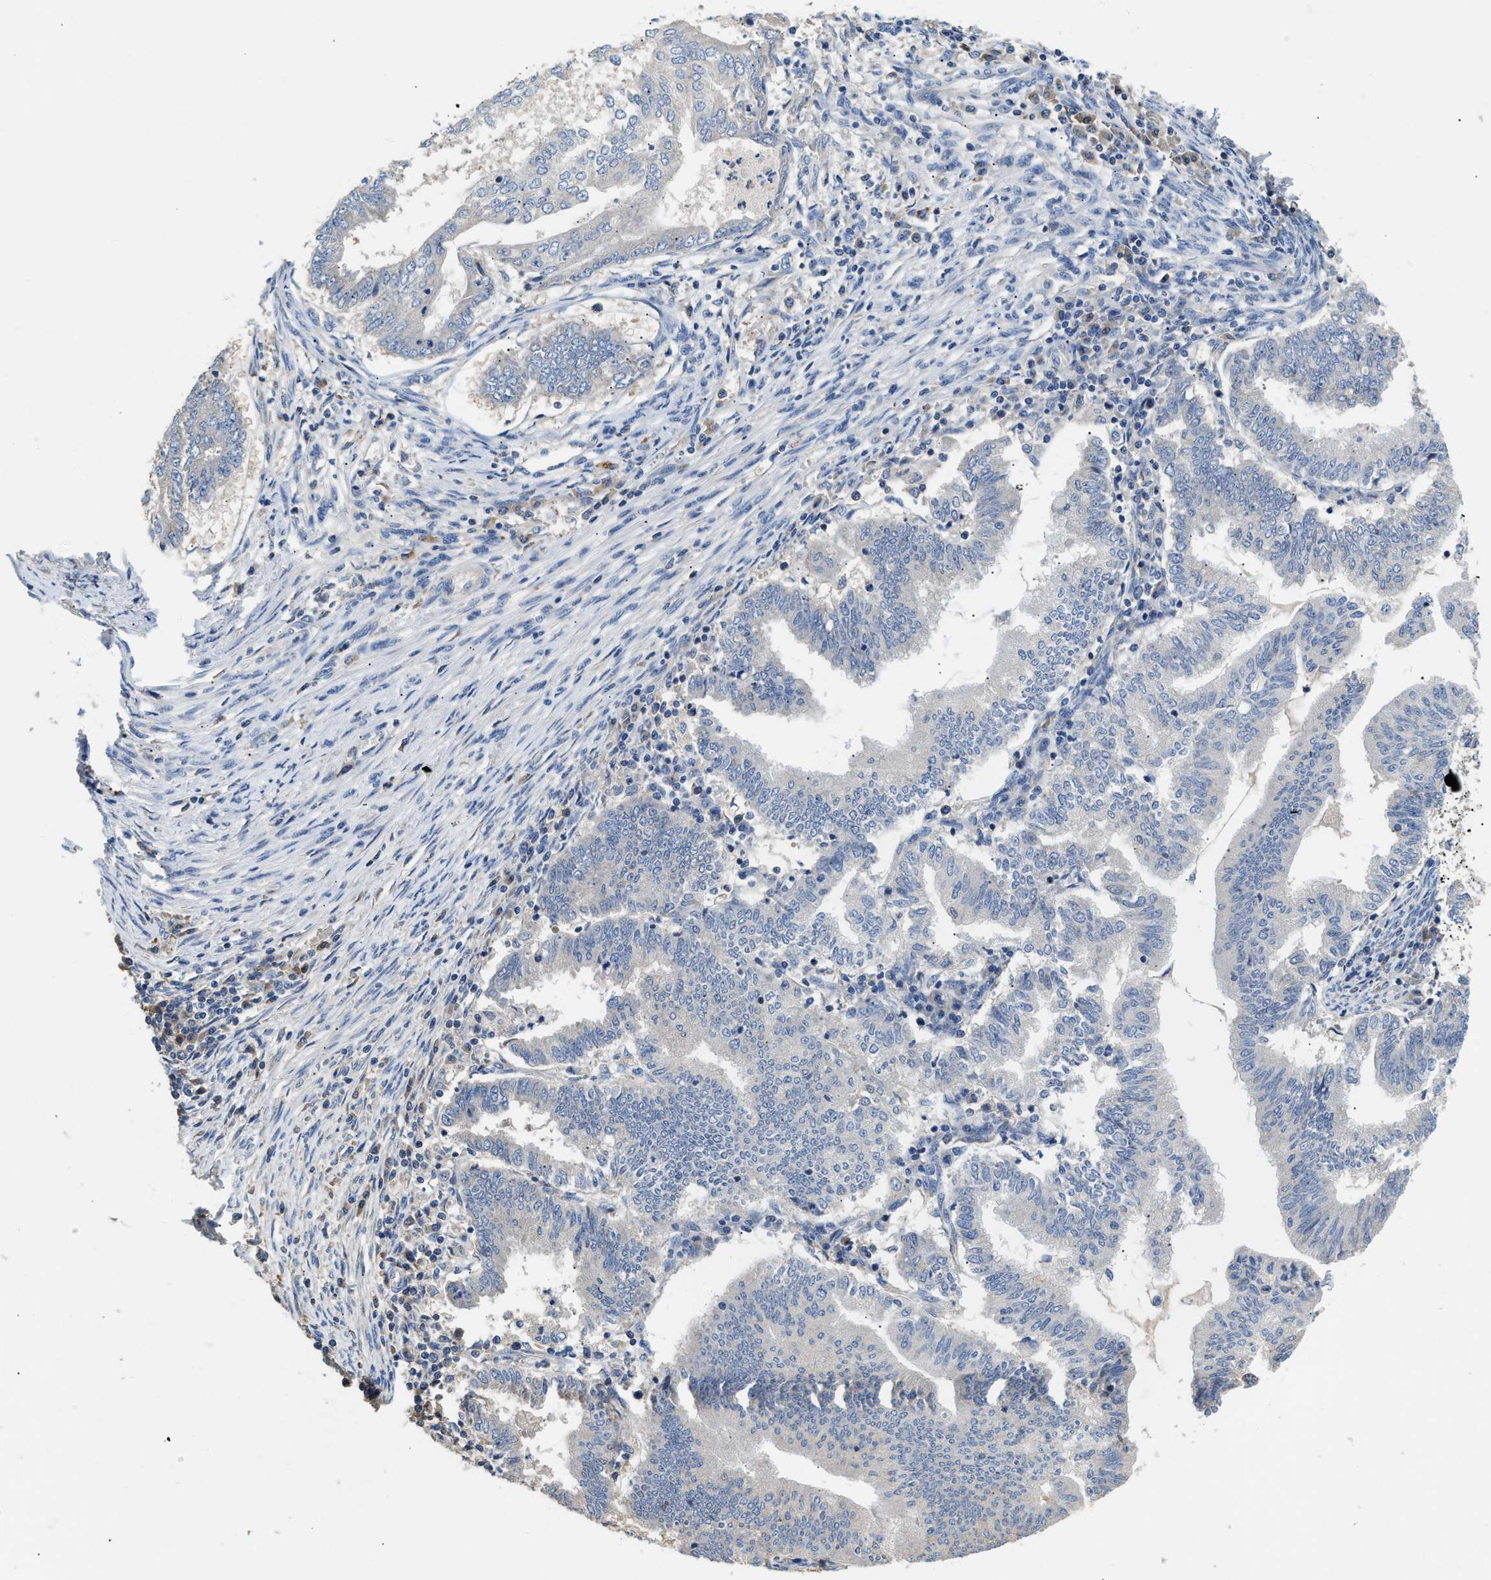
{"staining": {"intensity": "negative", "quantity": "none", "location": "none"}, "tissue": "endometrial cancer", "cell_type": "Tumor cells", "image_type": "cancer", "snomed": [{"axis": "morphology", "description": "Polyp, NOS"}, {"axis": "morphology", "description": "Adenocarcinoma, NOS"}, {"axis": "morphology", "description": "Adenoma, NOS"}, {"axis": "topography", "description": "Endometrium"}], "caption": "Immunohistochemistry image of neoplastic tissue: endometrial cancer stained with DAB exhibits no significant protein staining in tumor cells.", "gene": "IL17RC", "patient": {"sex": "female", "age": 79}}